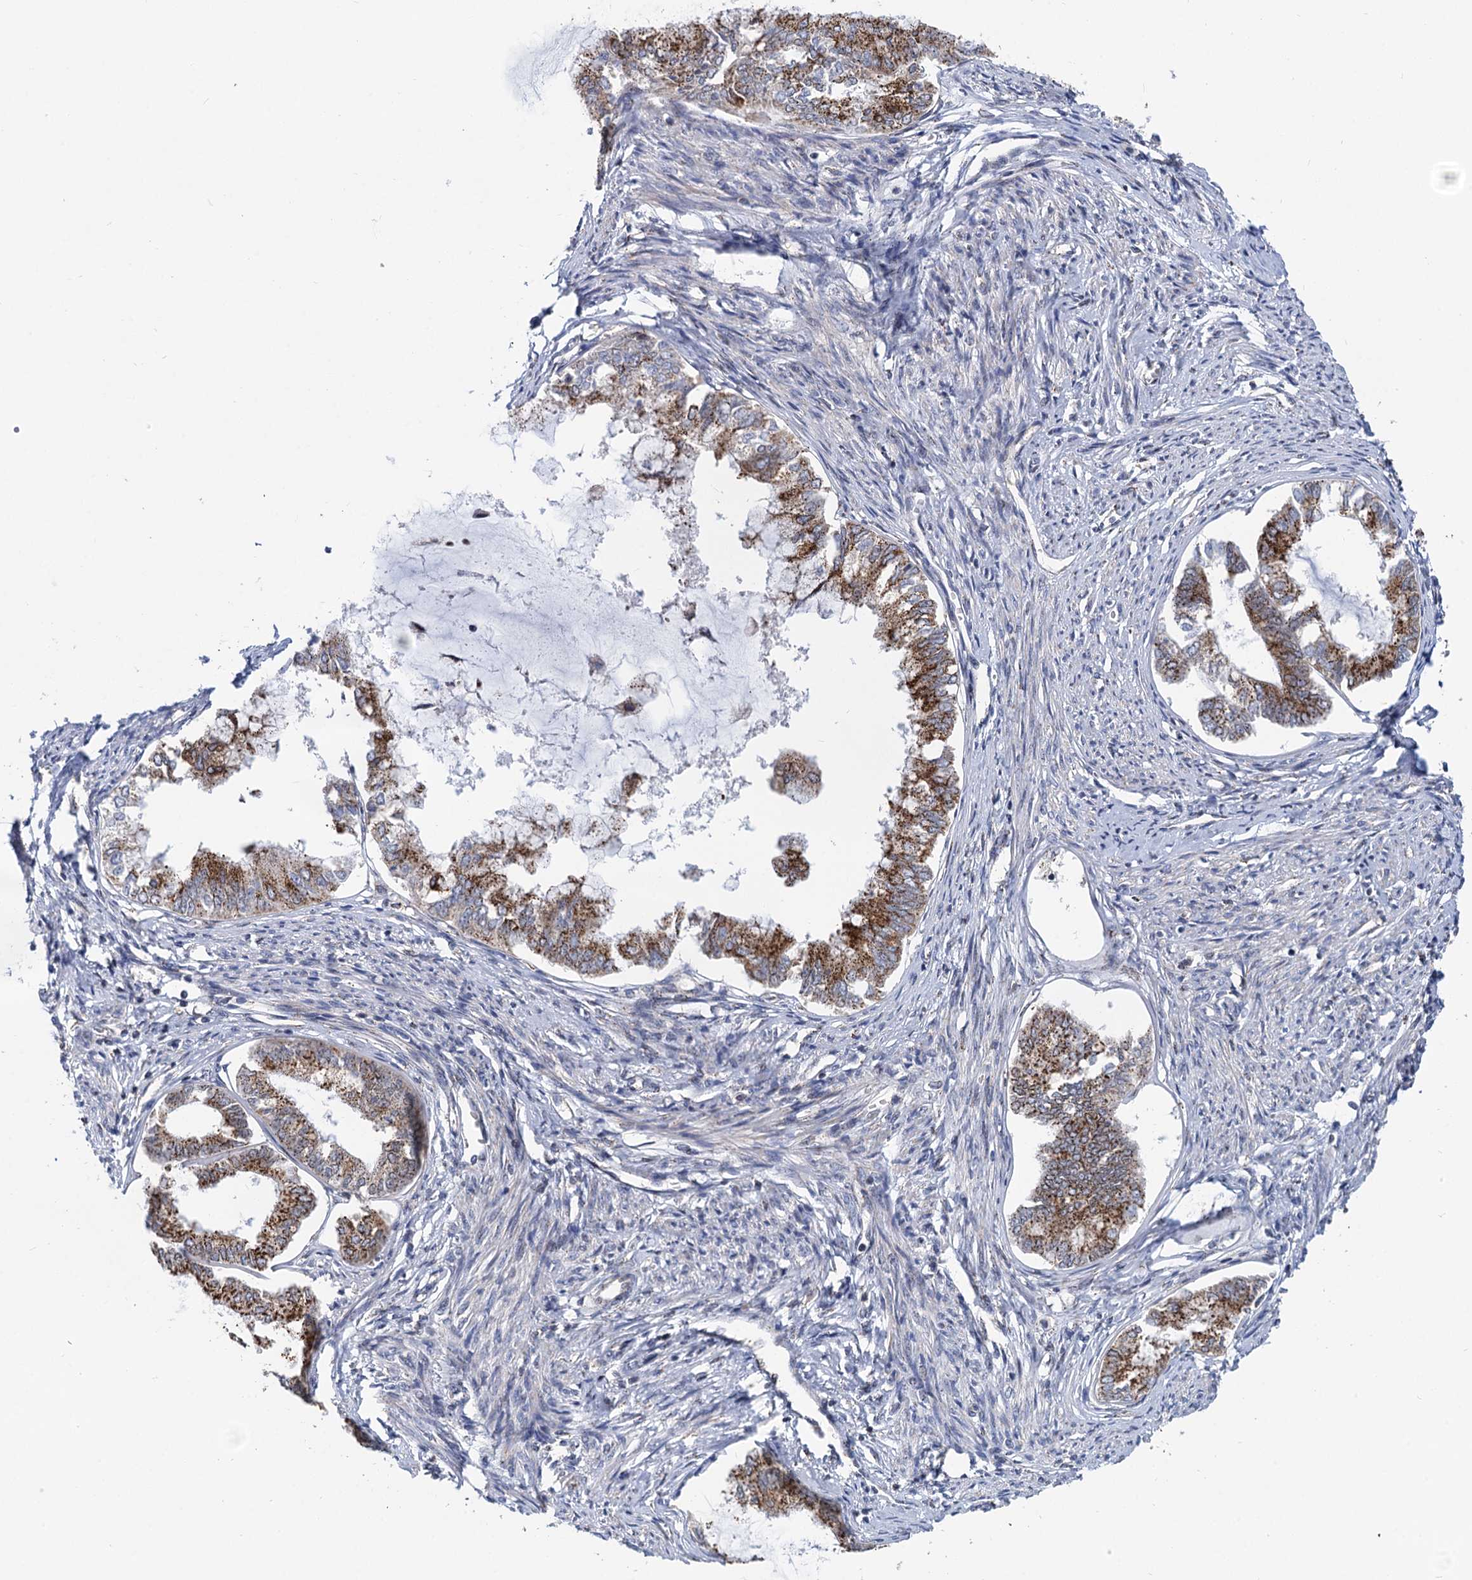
{"staining": {"intensity": "strong", "quantity": "25%-75%", "location": "cytoplasmic/membranous"}, "tissue": "endometrial cancer", "cell_type": "Tumor cells", "image_type": "cancer", "snomed": [{"axis": "morphology", "description": "Adenocarcinoma, NOS"}, {"axis": "topography", "description": "Endometrium"}], "caption": "Immunohistochemical staining of human endometrial cancer (adenocarcinoma) exhibits strong cytoplasmic/membranous protein expression in about 25%-75% of tumor cells.", "gene": "SUPT20H", "patient": {"sex": "female", "age": 86}}